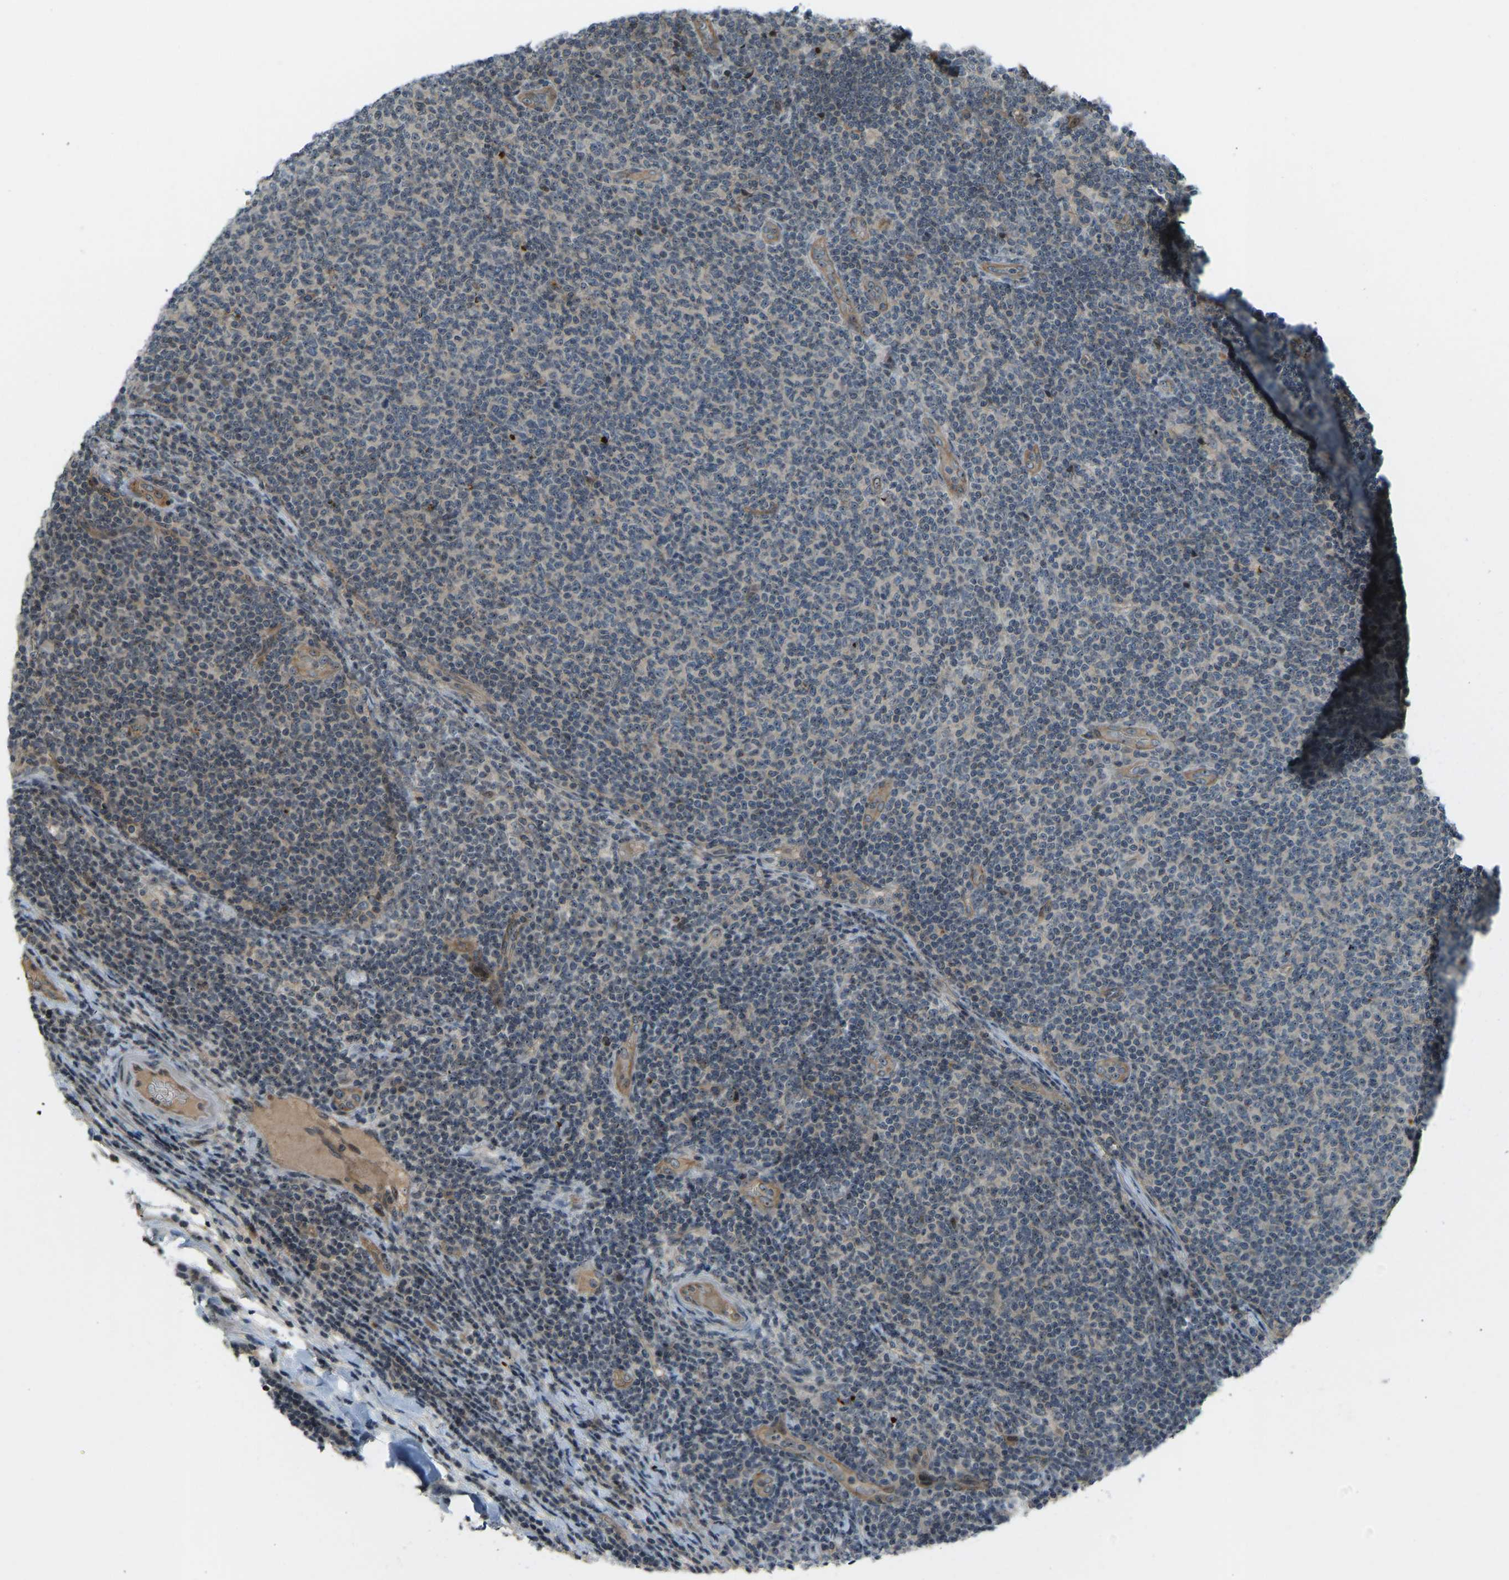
{"staining": {"intensity": "negative", "quantity": "none", "location": "none"}, "tissue": "lymphoma", "cell_type": "Tumor cells", "image_type": "cancer", "snomed": [{"axis": "morphology", "description": "Malignant lymphoma, non-Hodgkin's type, Low grade"}, {"axis": "topography", "description": "Lymph node"}], "caption": "This micrograph is of lymphoma stained with IHC to label a protein in brown with the nuclei are counter-stained blue. There is no staining in tumor cells.", "gene": "SVOPL", "patient": {"sex": "male", "age": 66}}